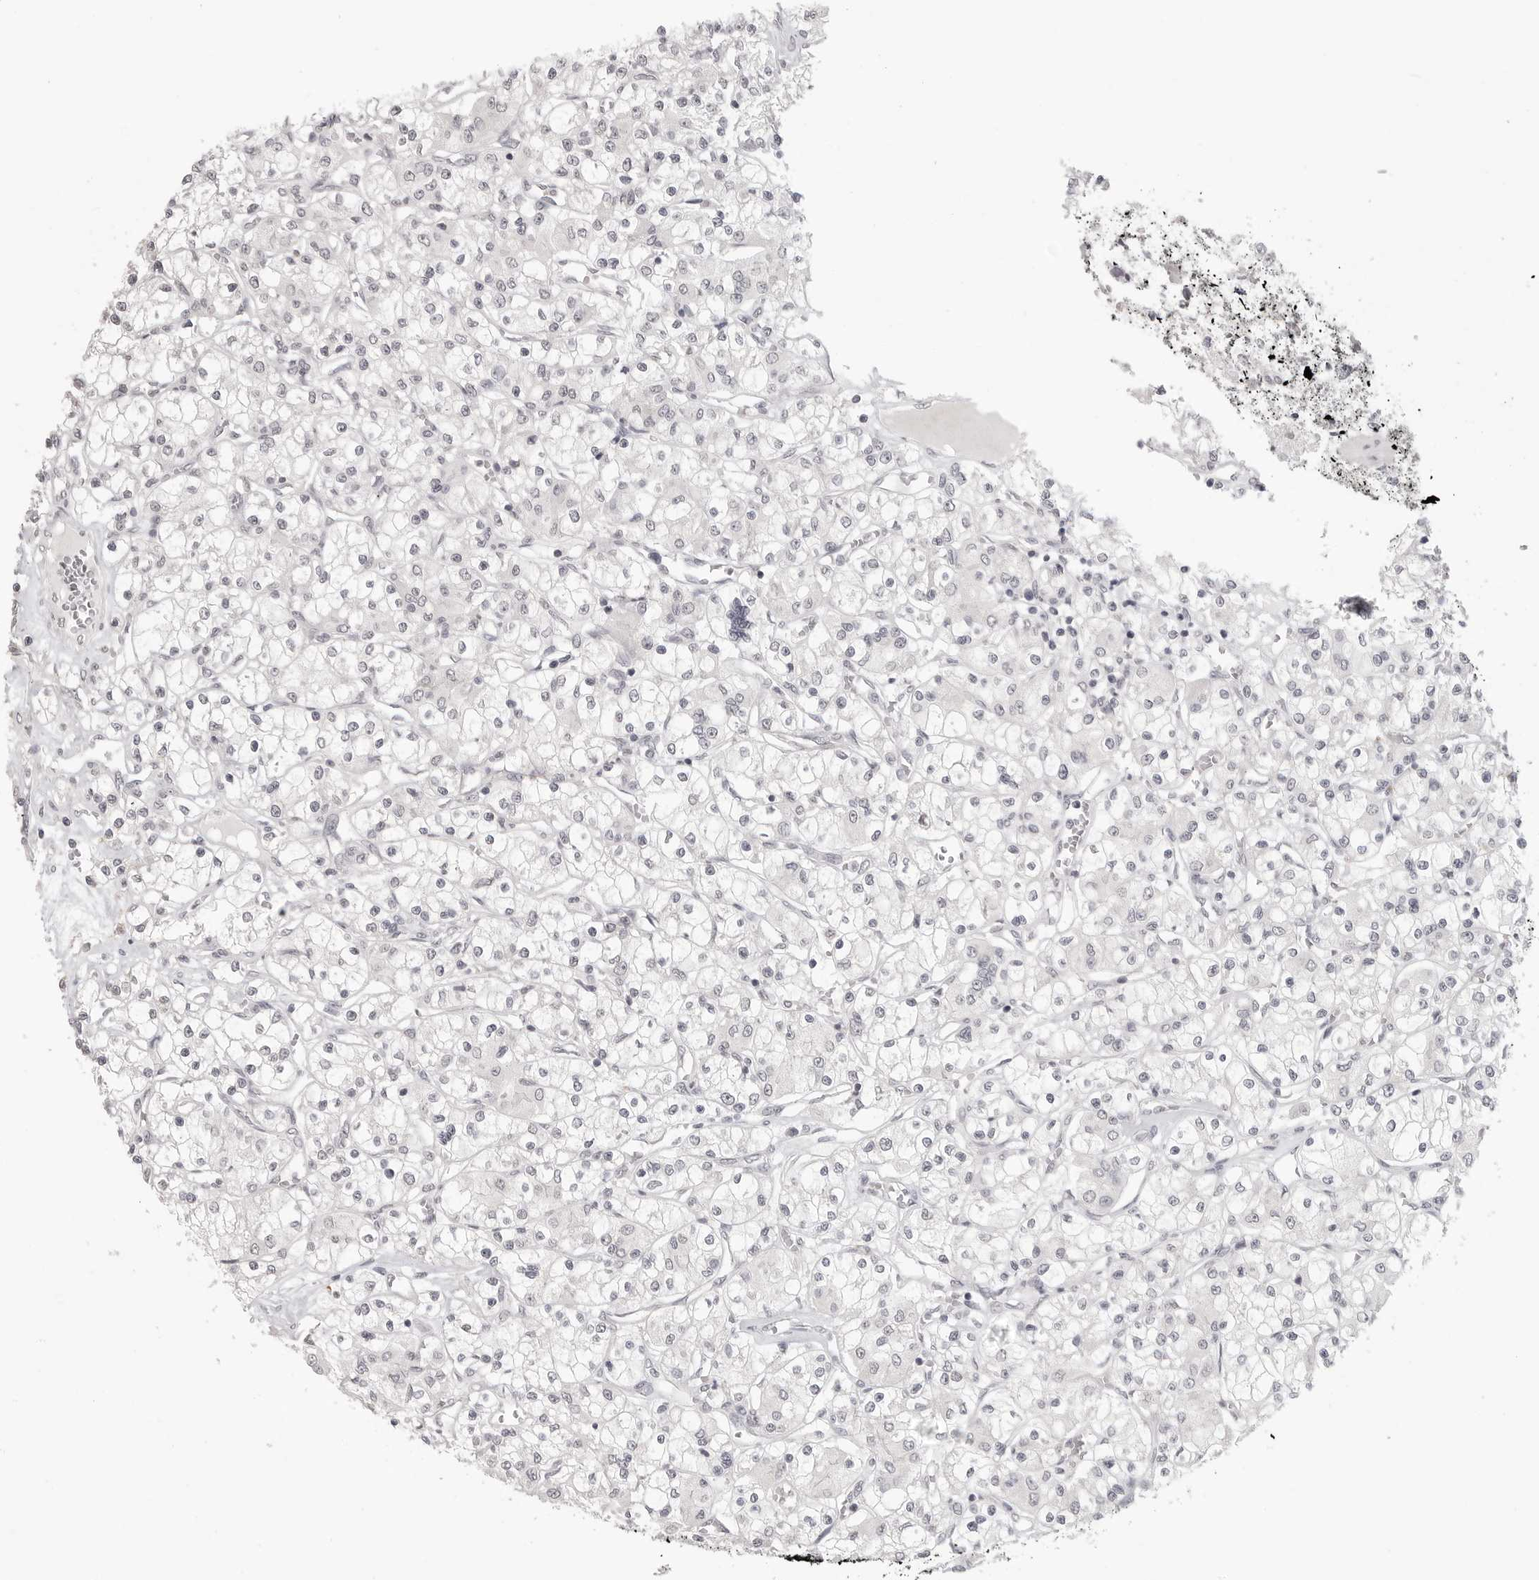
{"staining": {"intensity": "negative", "quantity": "none", "location": "none"}, "tissue": "renal cancer", "cell_type": "Tumor cells", "image_type": "cancer", "snomed": [{"axis": "morphology", "description": "Adenocarcinoma, NOS"}, {"axis": "topography", "description": "Kidney"}], "caption": "Image shows no significant protein staining in tumor cells of renal cancer.", "gene": "PRSS1", "patient": {"sex": "female", "age": 59}}